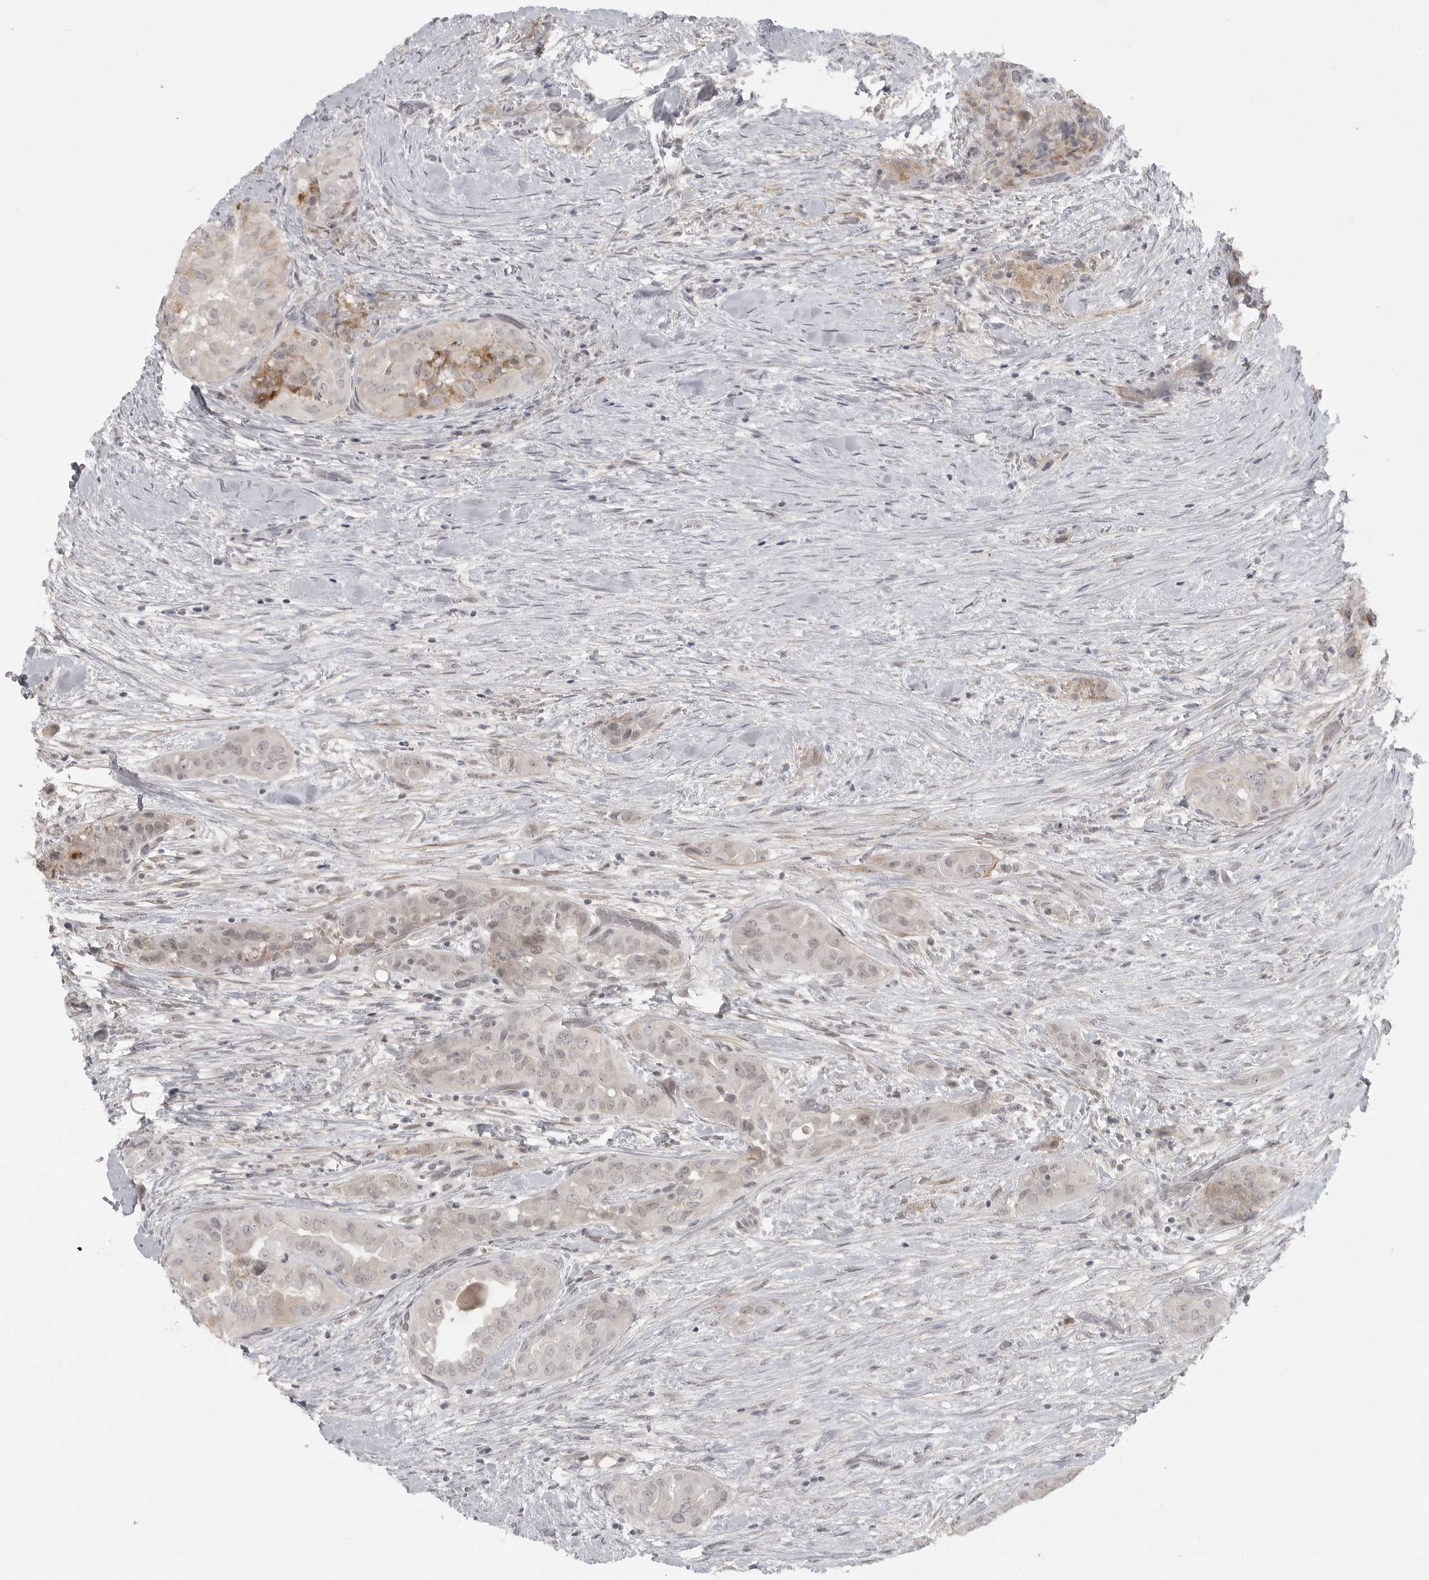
{"staining": {"intensity": "weak", "quantity": "<25%", "location": "cytoplasmic/membranous"}, "tissue": "thyroid cancer", "cell_type": "Tumor cells", "image_type": "cancer", "snomed": [{"axis": "morphology", "description": "Papillary adenocarcinoma, NOS"}, {"axis": "topography", "description": "Thyroid gland"}], "caption": "High magnification brightfield microscopy of papillary adenocarcinoma (thyroid) stained with DAB (3,3'-diaminobenzidine) (brown) and counterstained with hematoxylin (blue): tumor cells show no significant expression.", "gene": "TCTN3", "patient": {"sex": "female", "age": 59}}